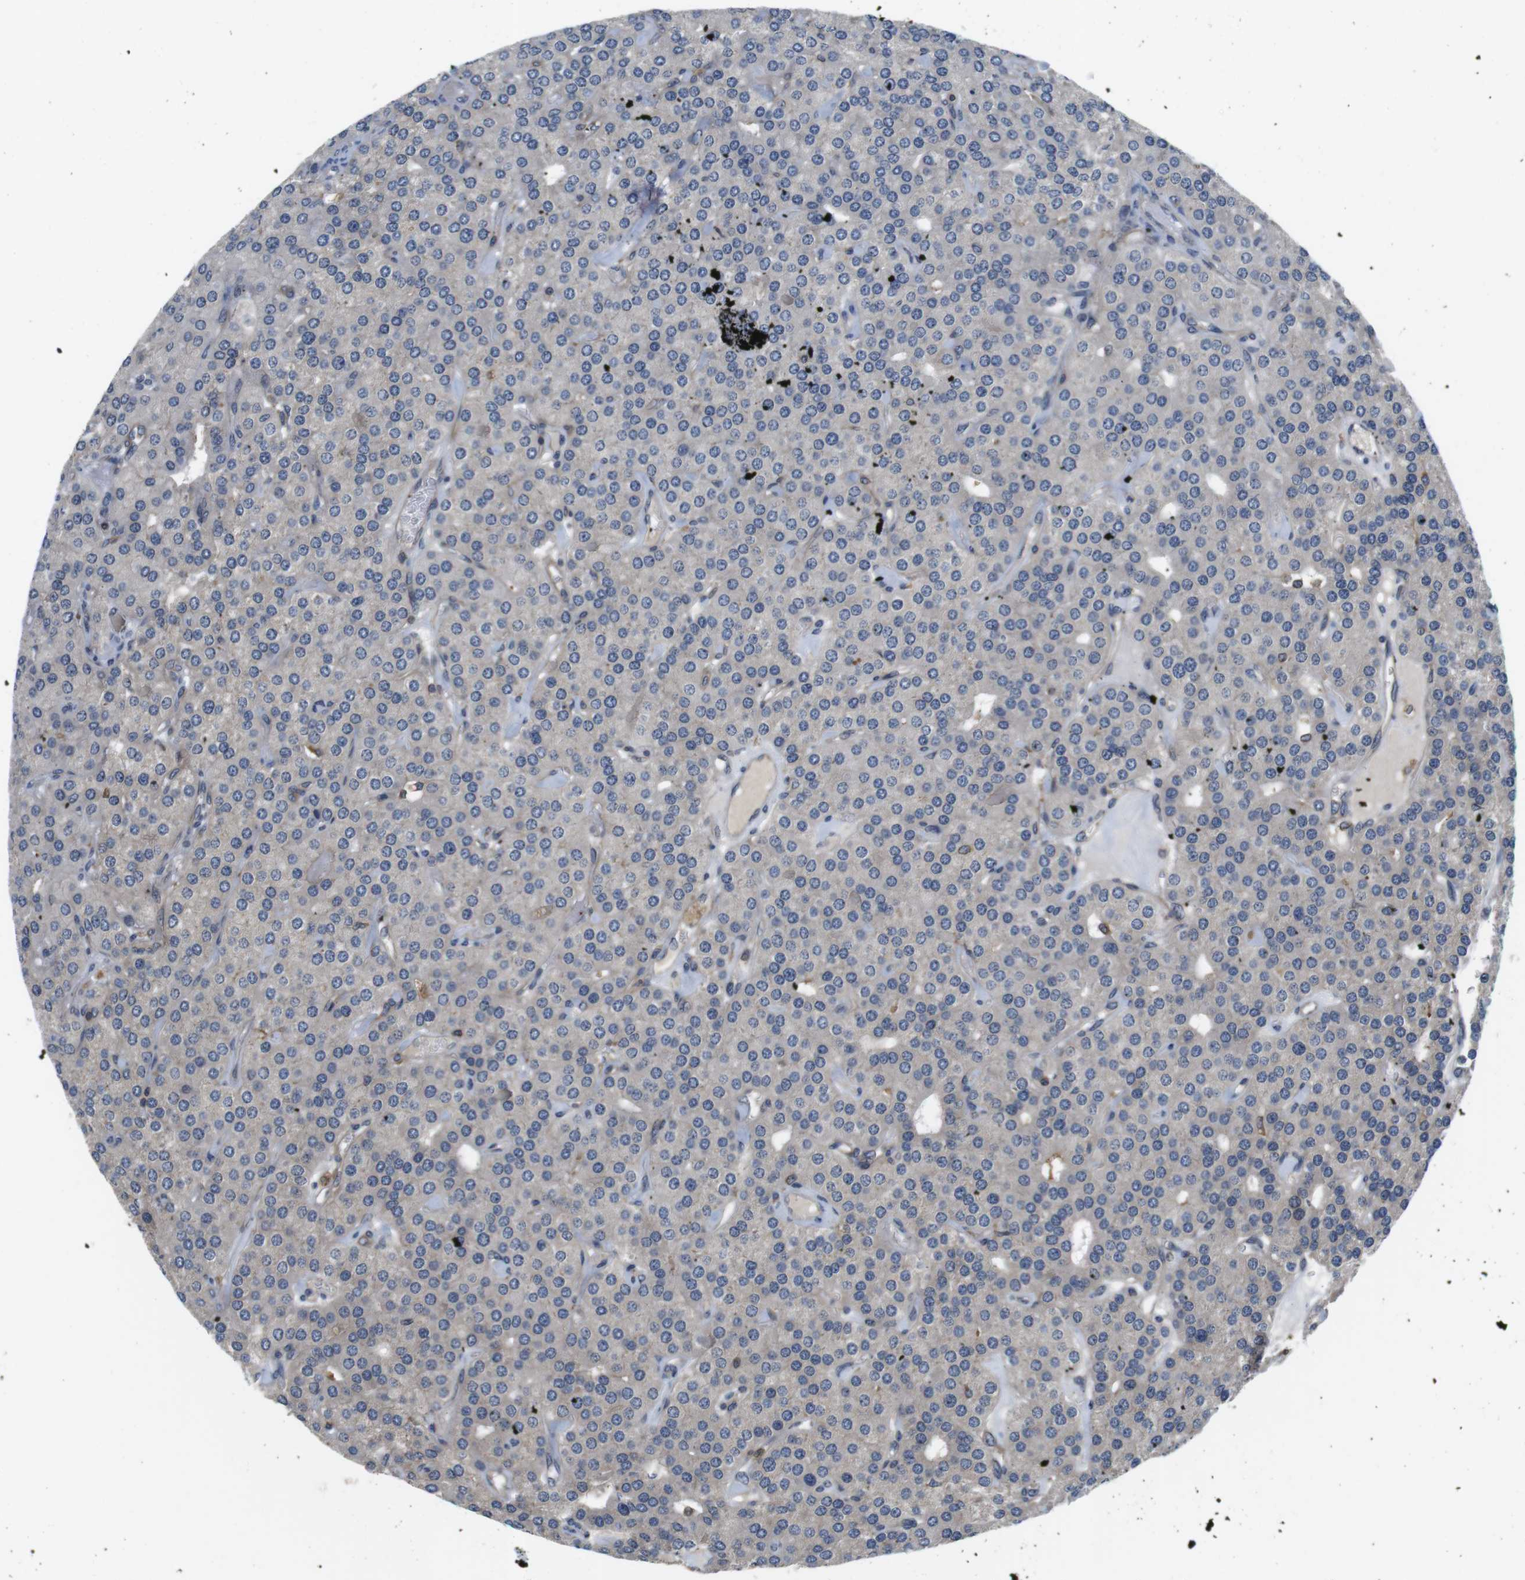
{"staining": {"intensity": "negative", "quantity": "none", "location": "none"}, "tissue": "parathyroid gland", "cell_type": "Glandular cells", "image_type": "normal", "snomed": [{"axis": "morphology", "description": "Normal tissue, NOS"}, {"axis": "morphology", "description": "Adenoma, NOS"}, {"axis": "topography", "description": "Parathyroid gland"}], "caption": "Human parathyroid gland stained for a protein using immunohistochemistry (IHC) displays no positivity in glandular cells.", "gene": "HERPUD2", "patient": {"sex": "female", "age": 86}}